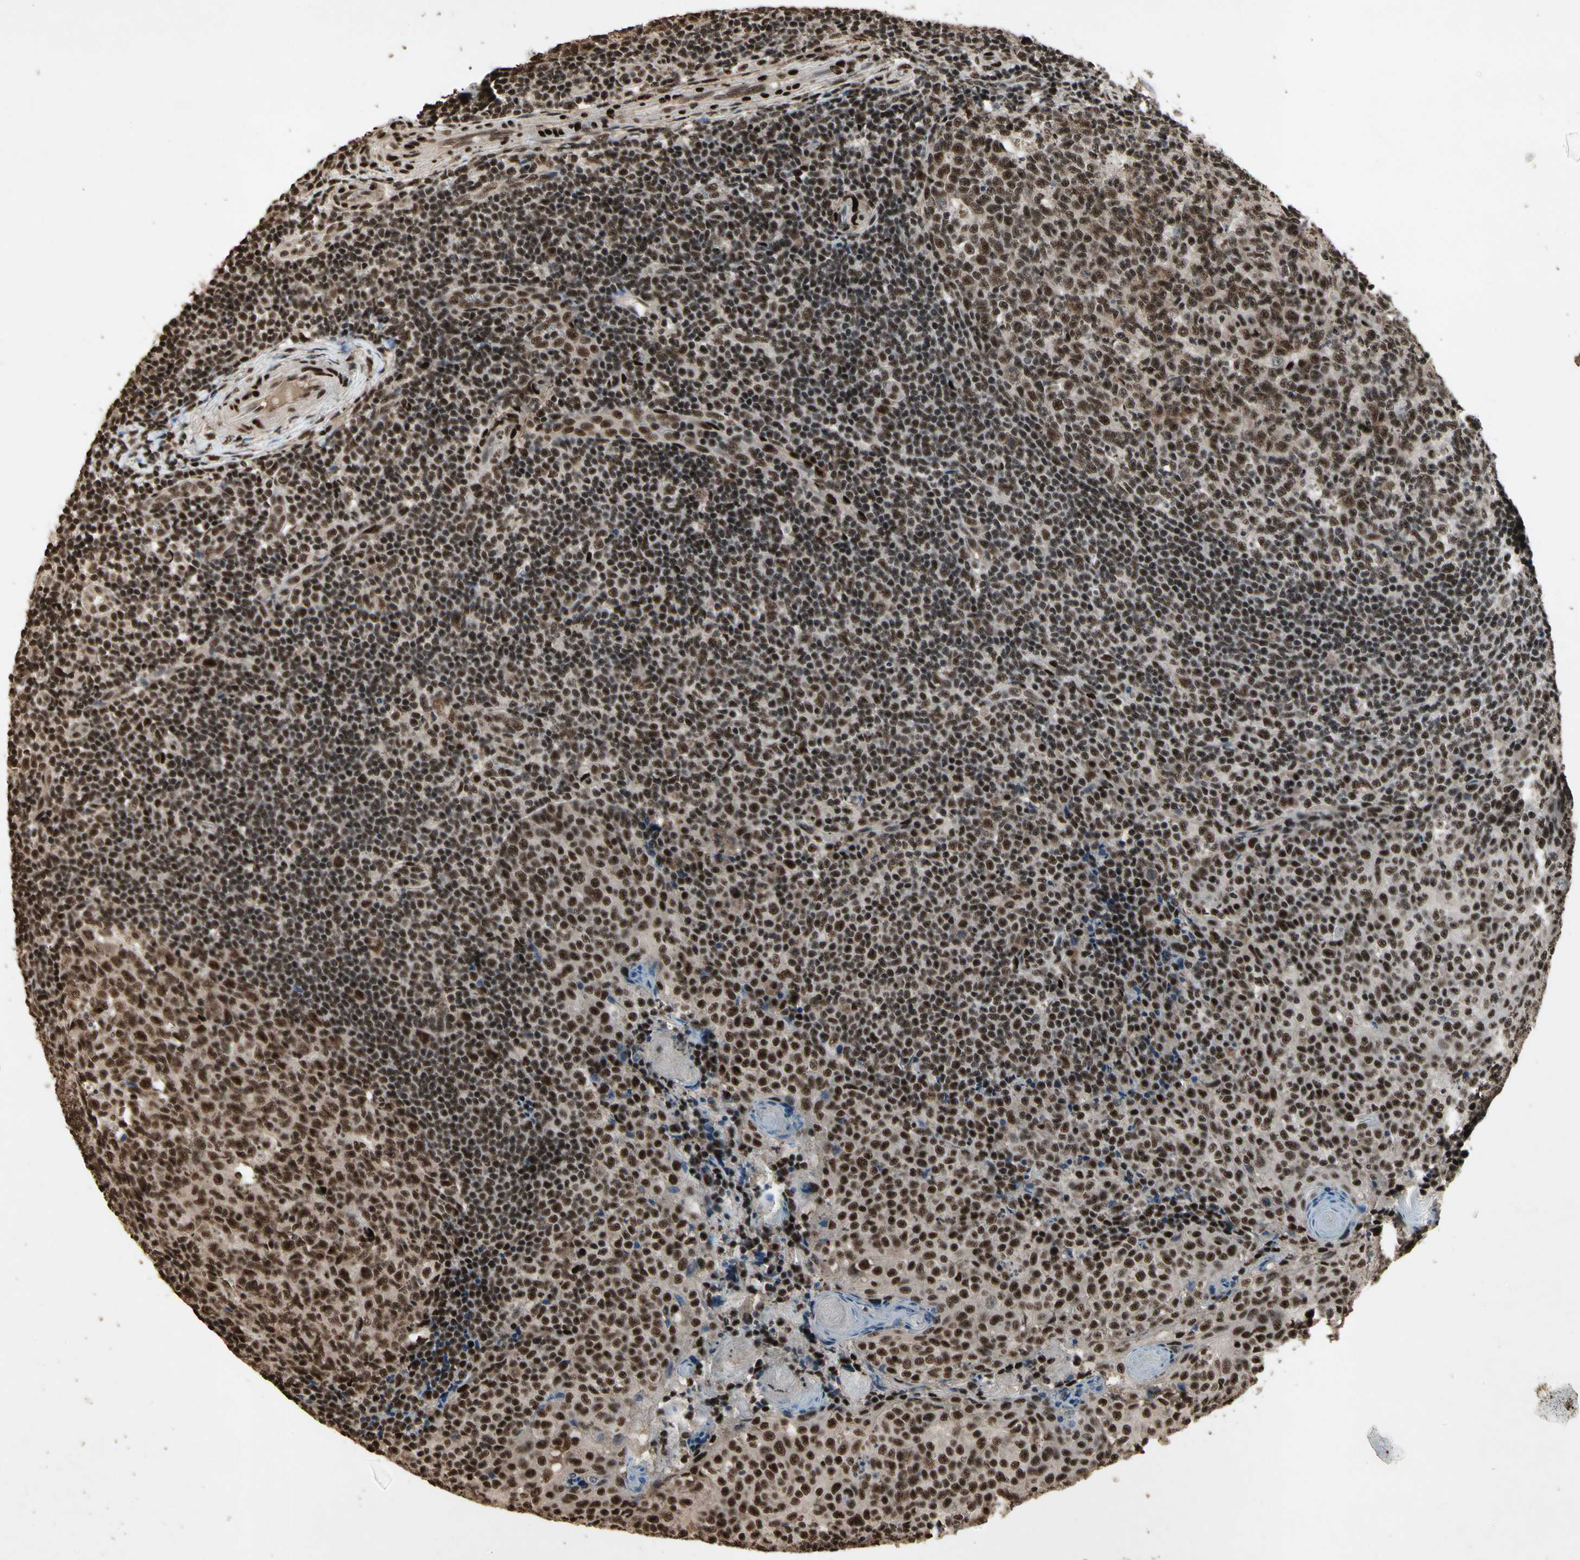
{"staining": {"intensity": "strong", "quantity": ">75%", "location": "cytoplasmic/membranous,nuclear"}, "tissue": "tonsil", "cell_type": "Germinal center cells", "image_type": "normal", "snomed": [{"axis": "morphology", "description": "Normal tissue, NOS"}, {"axis": "topography", "description": "Tonsil"}], "caption": "This image exhibits benign tonsil stained with immunohistochemistry to label a protein in brown. The cytoplasmic/membranous,nuclear of germinal center cells show strong positivity for the protein. Nuclei are counter-stained blue.", "gene": "TBX2", "patient": {"sex": "female", "age": 19}}